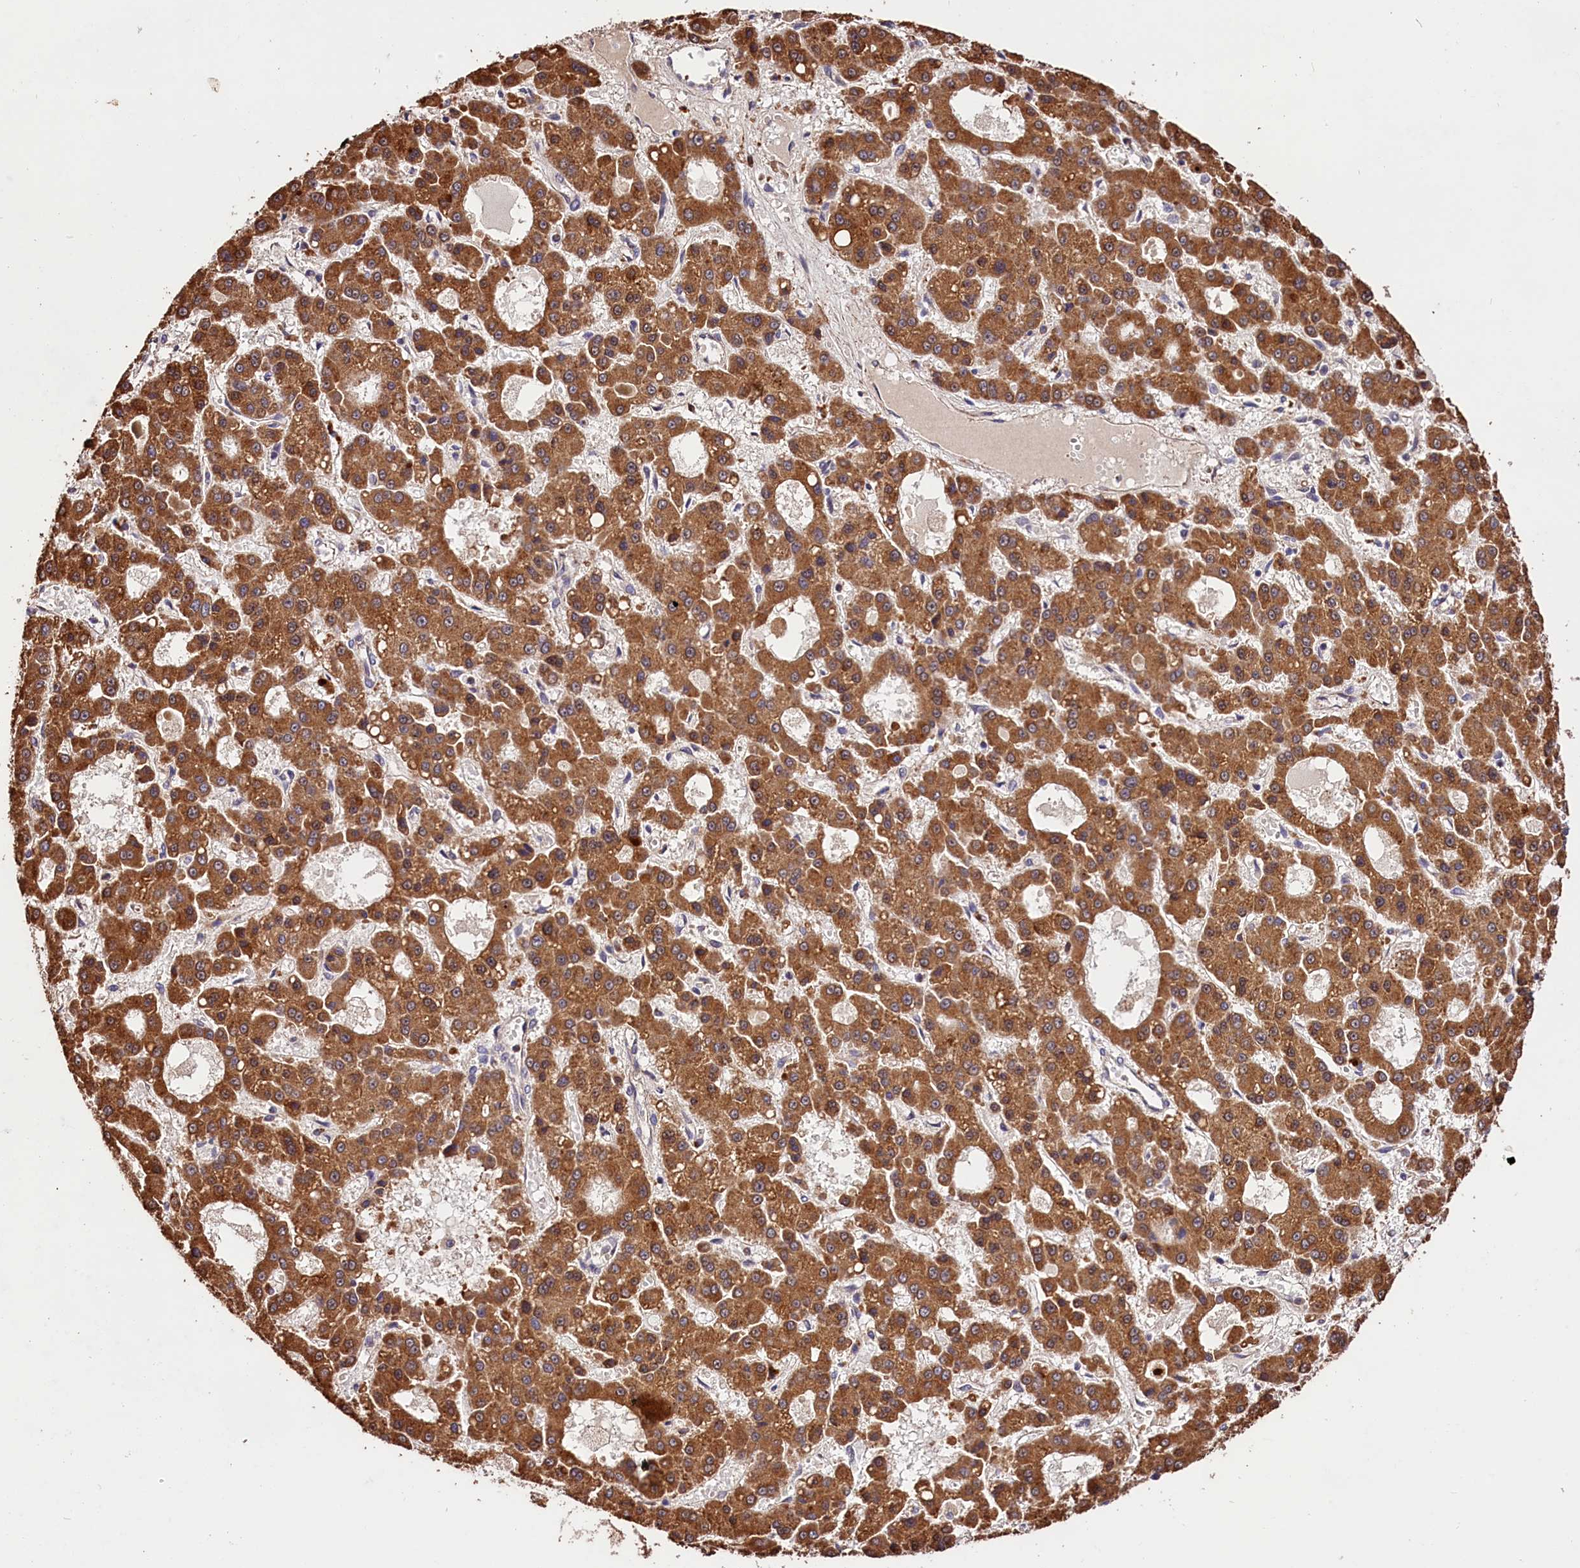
{"staining": {"intensity": "strong", "quantity": ">75%", "location": "cytoplasmic/membranous"}, "tissue": "liver cancer", "cell_type": "Tumor cells", "image_type": "cancer", "snomed": [{"axis": "morphology", "description": "Carcinoma, Hepatocellular, NOS"}, {"axis": "topography", "description": "Liver"}], "caption": "Immunohistochemical staining of liver hepatocellular carcinoma exhibits high levels of strong cytoplasmic/membranous expression in approximately >75% of tumor cells. The staining was performed using DAB (3,3'-diaminobenzidine) to visualize the protein expression in brown, while the nuclei were stained in blue with hematoxylin (Magnification: 20x).", "gene": "CES3", "patient": {"sex": "male", "age": 70}}